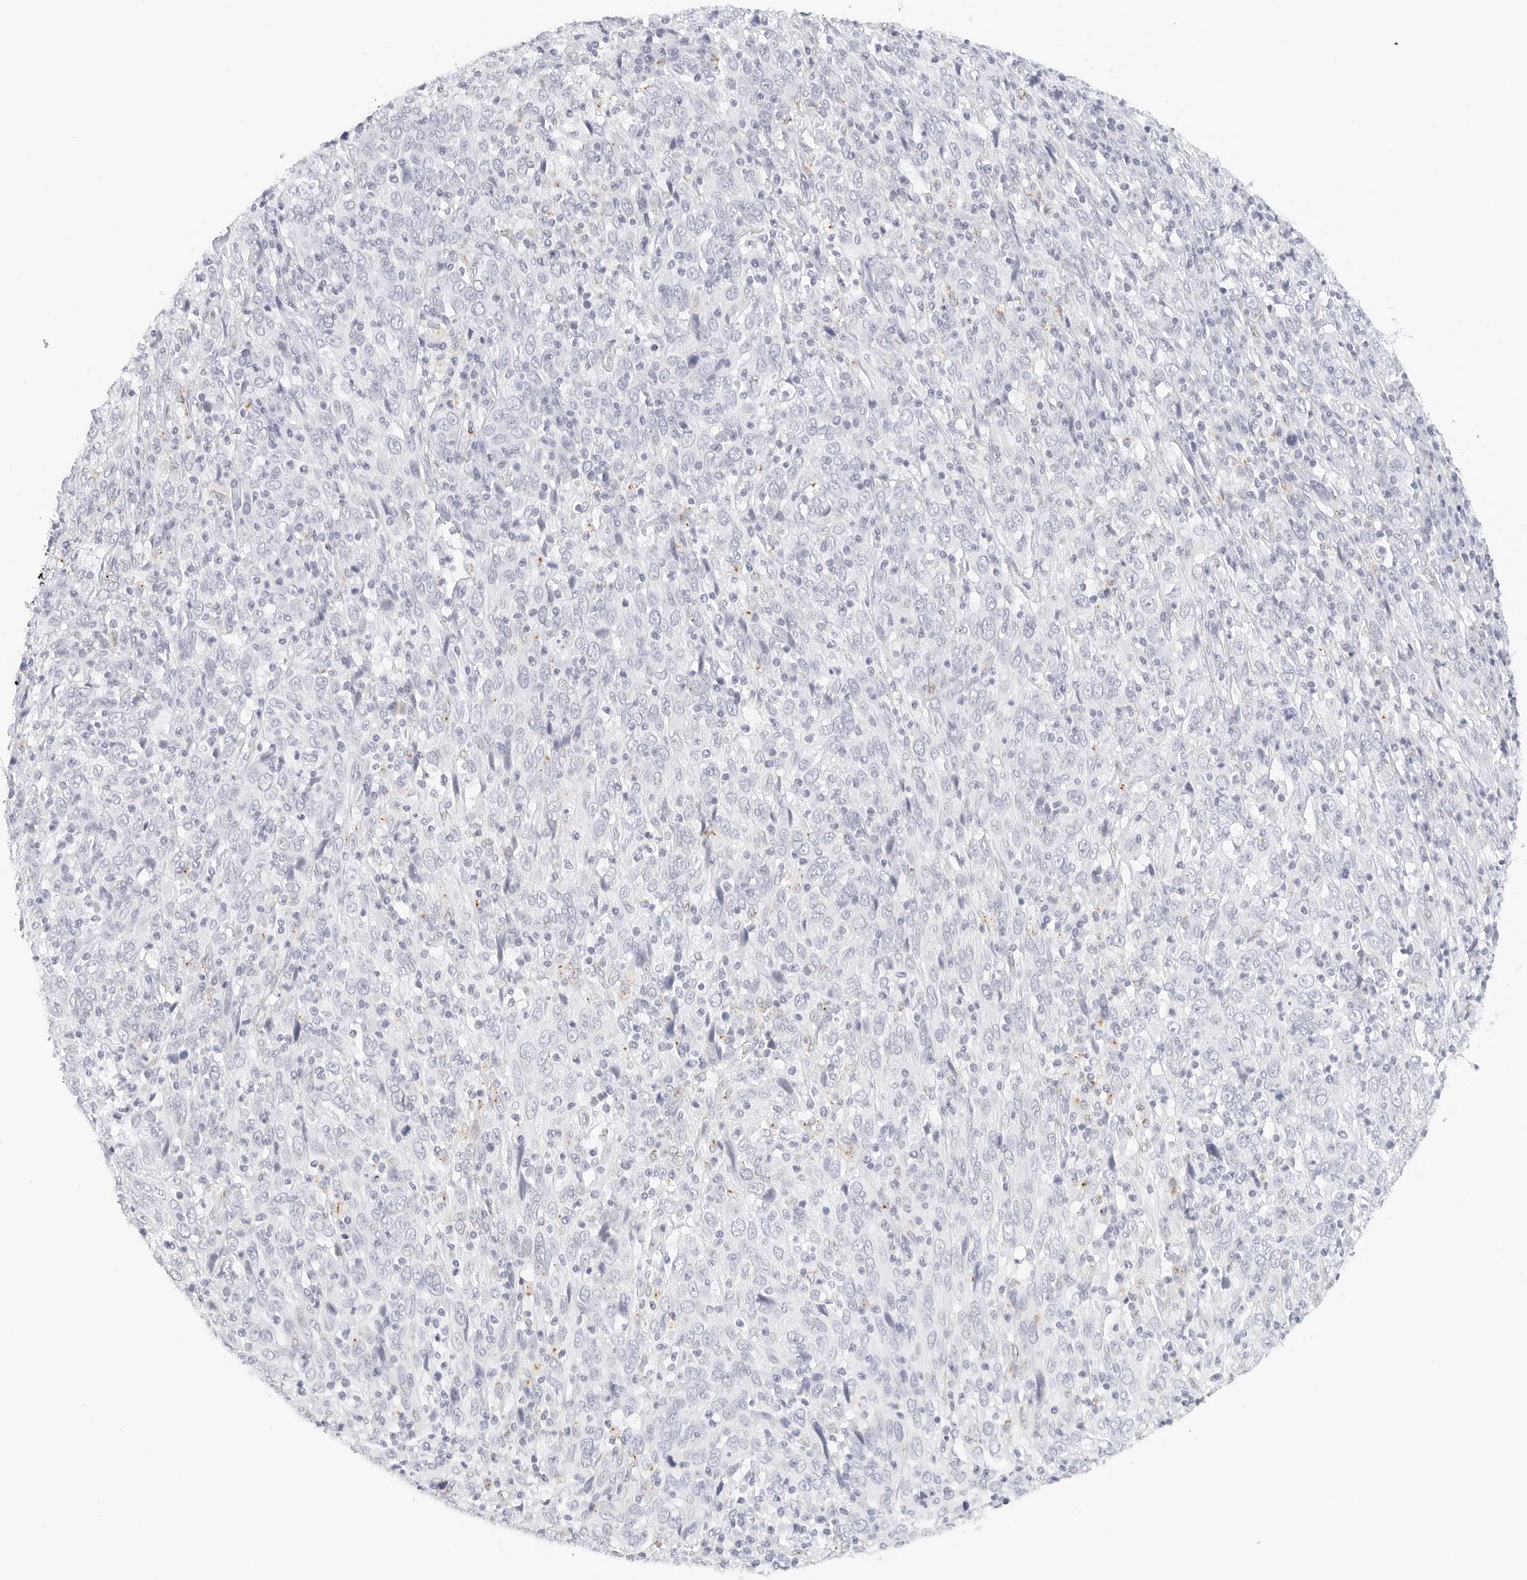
{"staining": {"intensity": "negative", "quantity": "none", "location": "none"}, "tissue": "cervical cancer", "cell_type": "Tumor cells", "image_type": "cancer", "snomed": [{"axis": "morphology", "description": "Squamous cell carcinoma, NOS"}, {"axis": "topography", "description": "Cervix"}], "caption": "Cervical squamous cell carcinoma was stained to show a protein in brown. There is no significant positivity in tumor cells.", "gene": "CD22", "patient": {"sex": "female", "age": 46}}